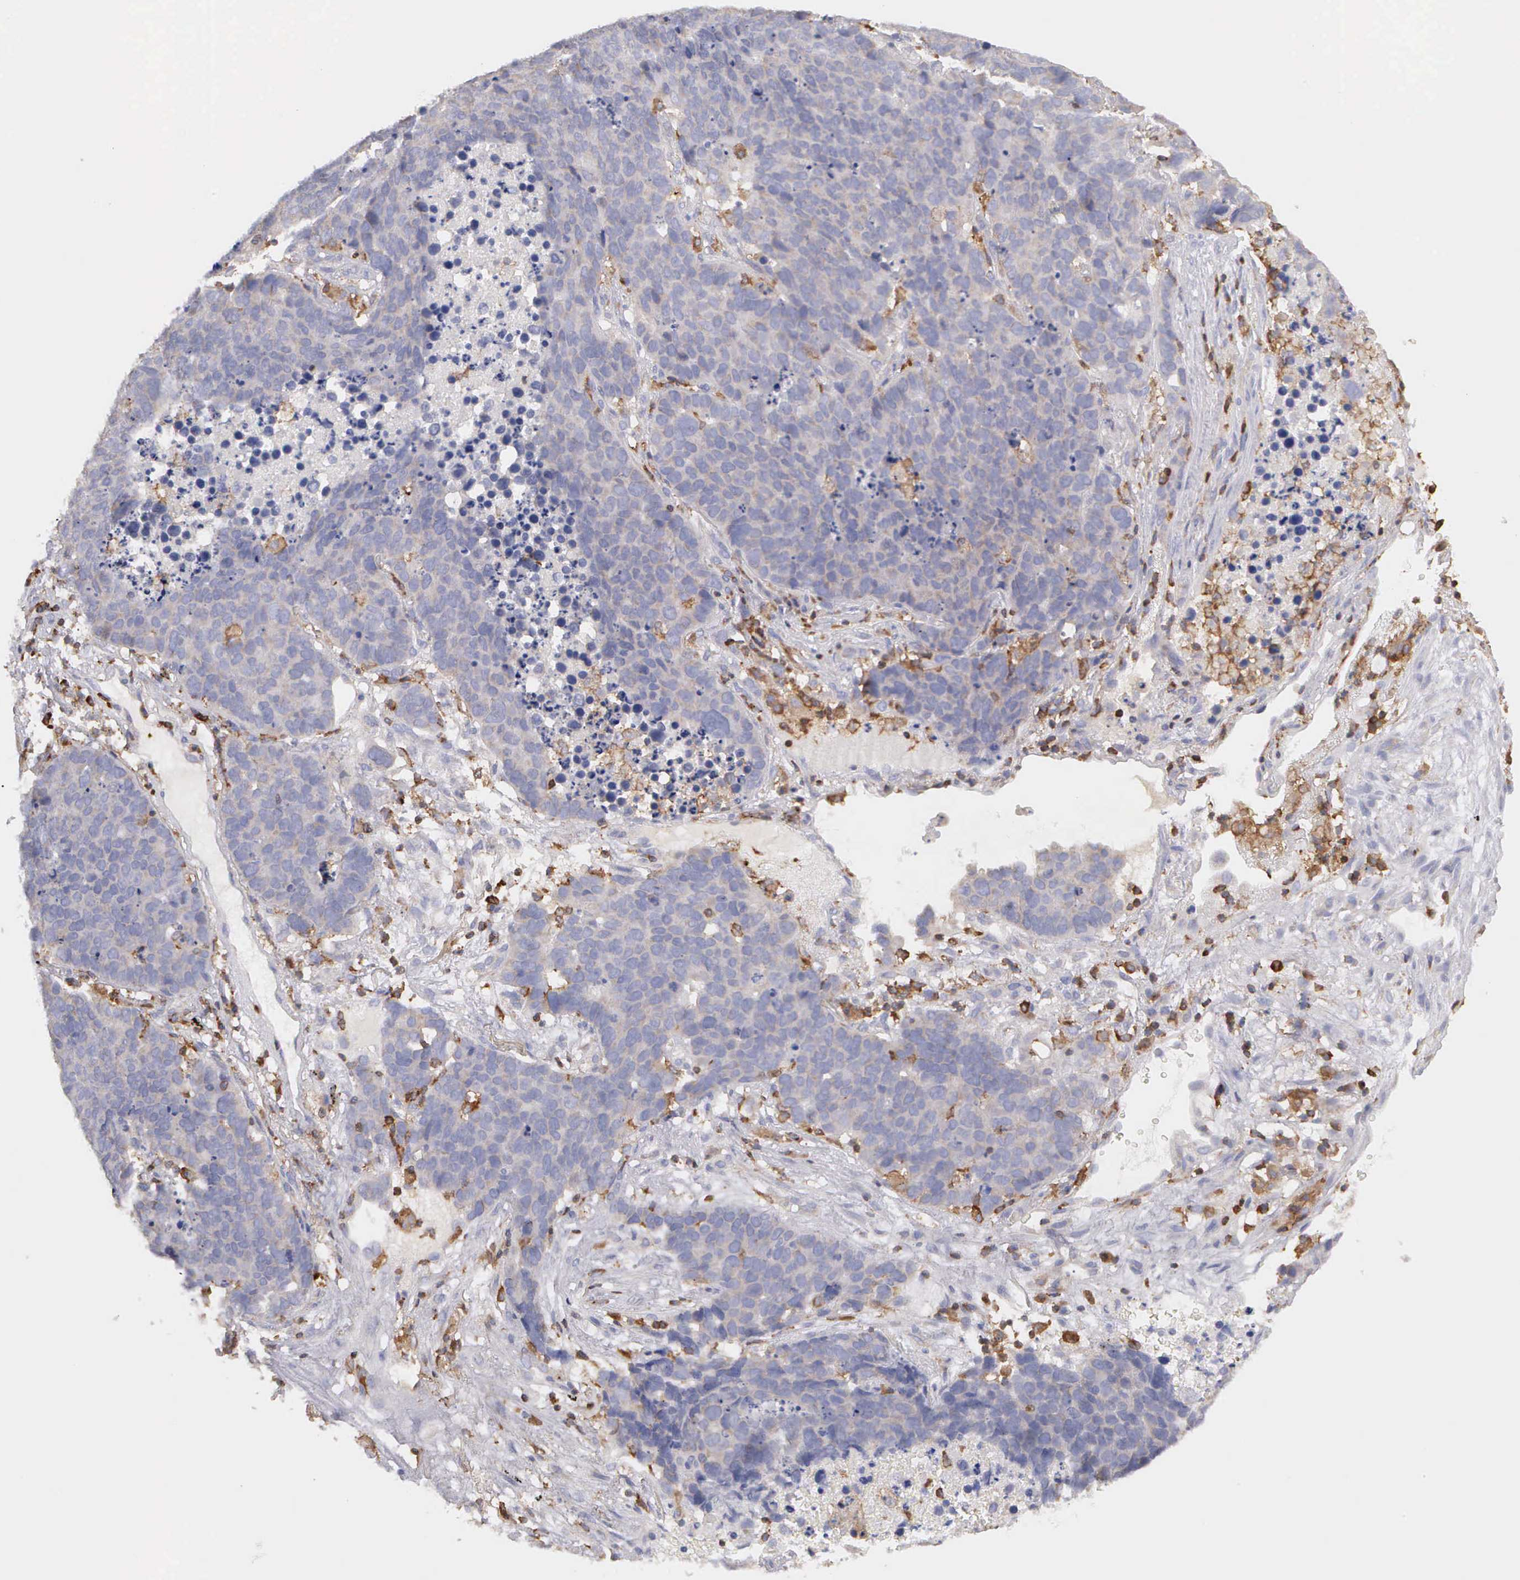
{"staining": {"intensity": "negative", "quantity": "none", "location": "none"}, "tissue": "lung cancer", "cell_type": "Tumor cells", "image_type": "cancer", "snomed": [{"axis": "morphology", "description": "Carcinoid, malignant, NOS"}, {"axis": "topography", "description": "Lung"}], "caption": "IHC micrograph of human carcinoid (malignant) (lung) stained for a protein (brown), which demonstrates no staining in tumor cells. (DAB (3,3'-diaminobenzidine) IHC visualized using brightfield microscopy, high magnification).", "gene": "ARHGAP4", "patient": {"sex": "male", "age": 60}}